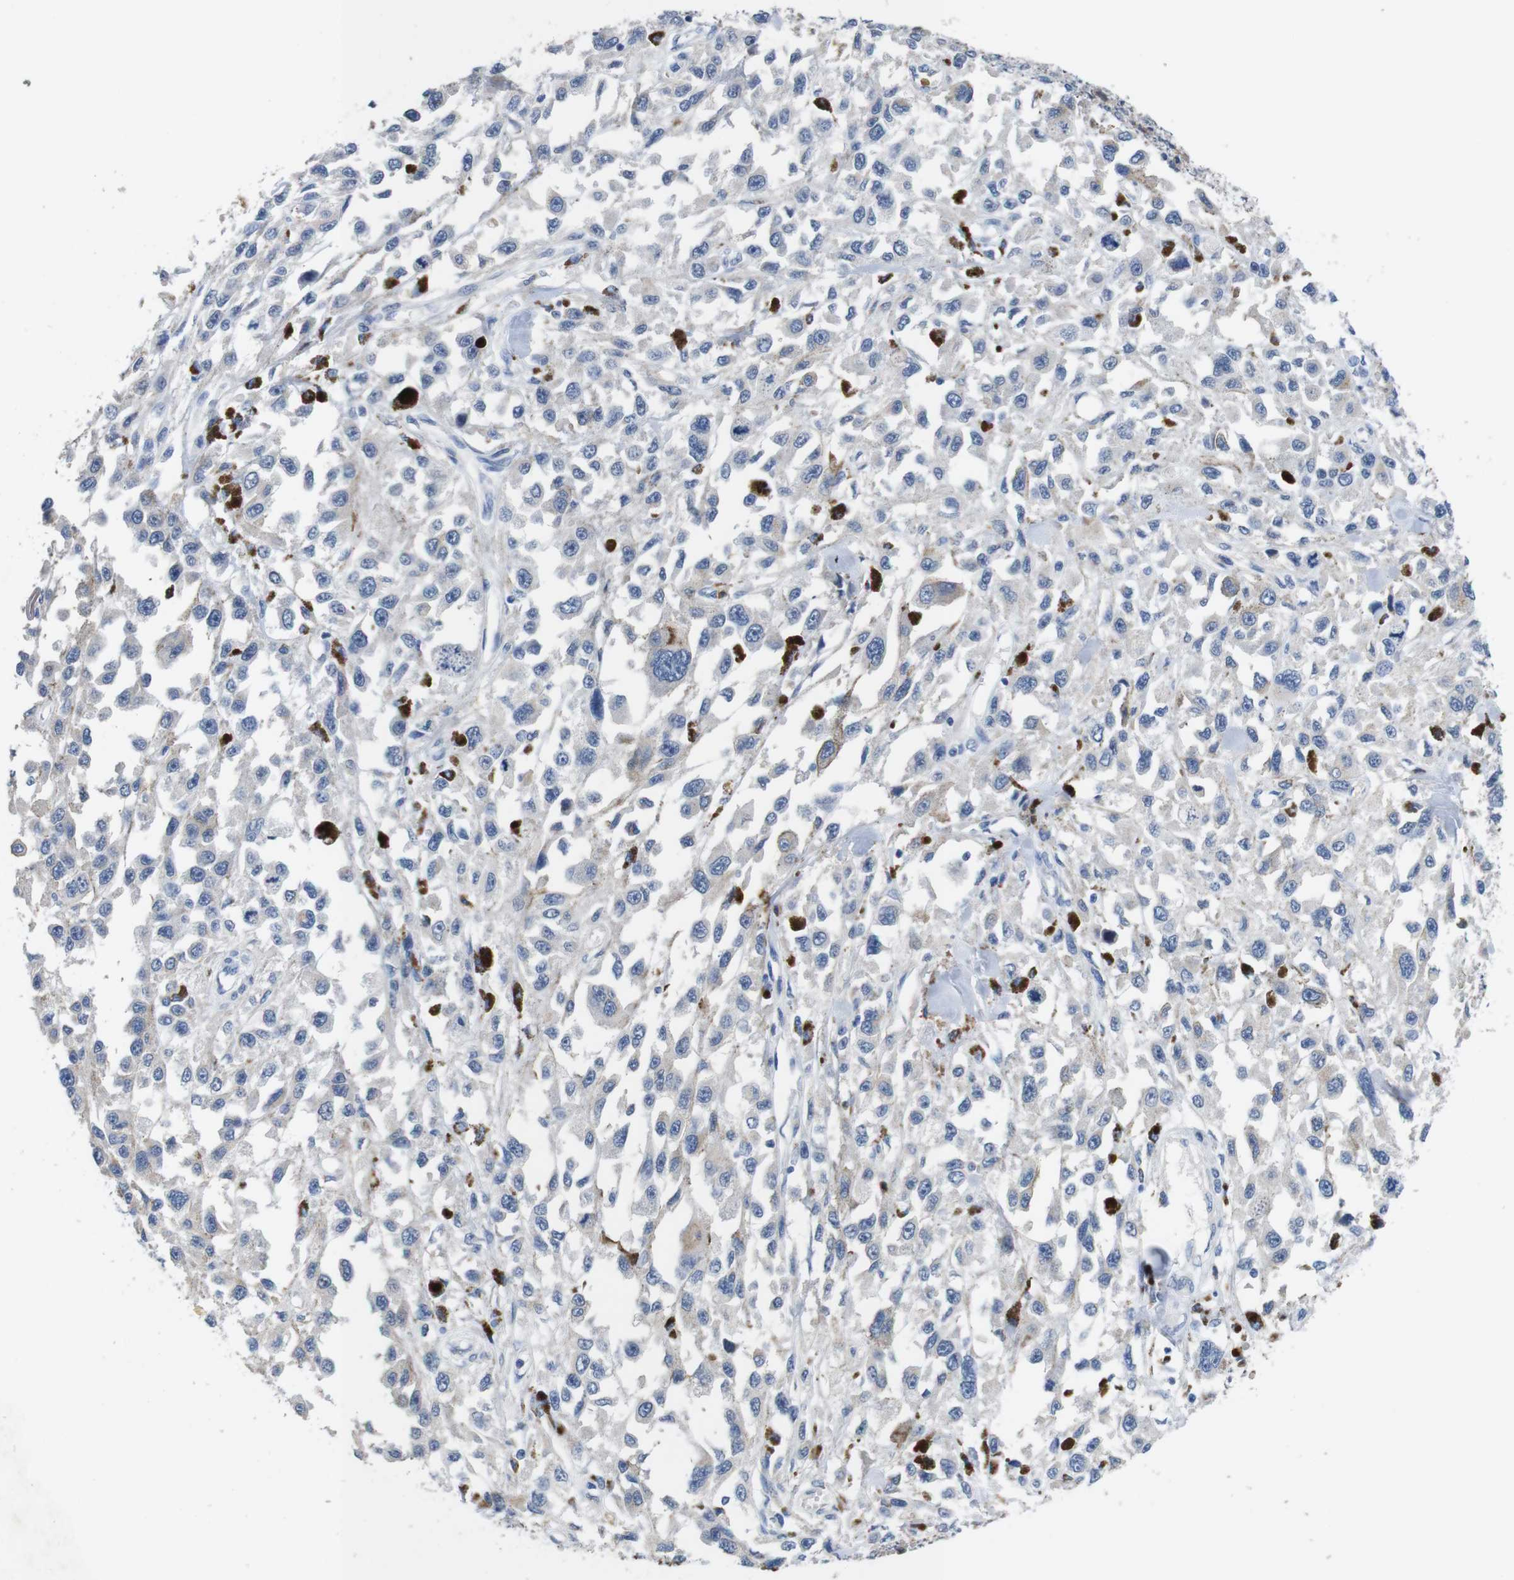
{"staining": {"intensity": "negative", "quantity": "none", "location": "none"}, "tissue": "melanoma", "cell_type": "Tumor cells", "image_type": "cancer", "snomed": [{"axis": "morphology", "description": "Malignant melanoma, Metastatic site"}, {"axis": "topography", "description": "Lymph node"}], "caption": "IHC image of neoplastic tissue: melanoma stained with DAB displays no significant protein staining in tumor cells.", "gene": "C1RL", "patient": {"sex": "male", "age": 59}}